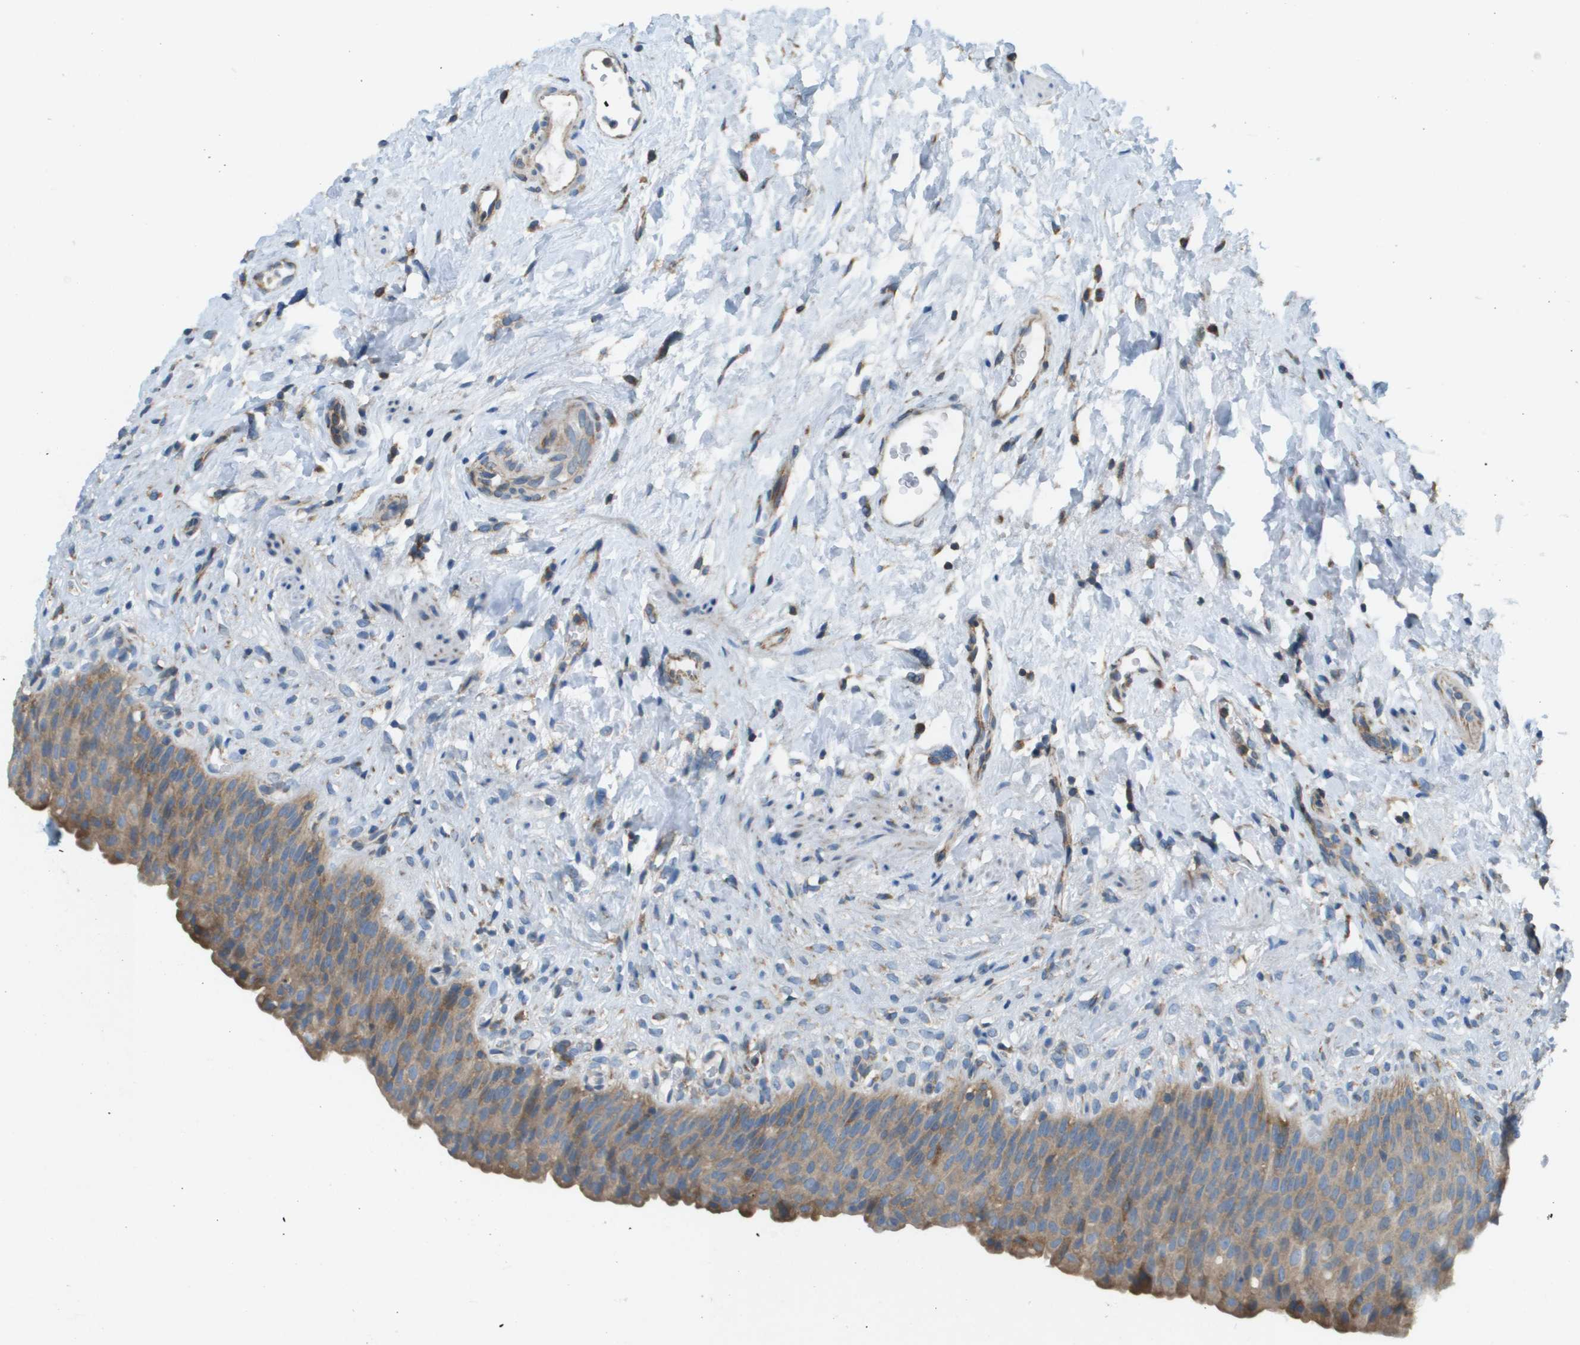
{"staining": {"intensity": "moderate", "quantity": ">75%", "location": "cytoplasmic/membranous"}, "tissue": "urinary bladder", "cell_type": "Urothelial cells", "image_type": "normal", "snomed": [{"axis": "morphology", "description": "Normal tissue, NOS"}, {"axis": "topography", "description": "Urinary bladder"}], "caption": "The photomicrograph demonstrates a brown stain indicating the presence of a protein in the cytoplasmic/membranous of urothelial cells in urinary bladder.", "gene": "TAOK3", "patient": {"sex": "female", "age": 79}}